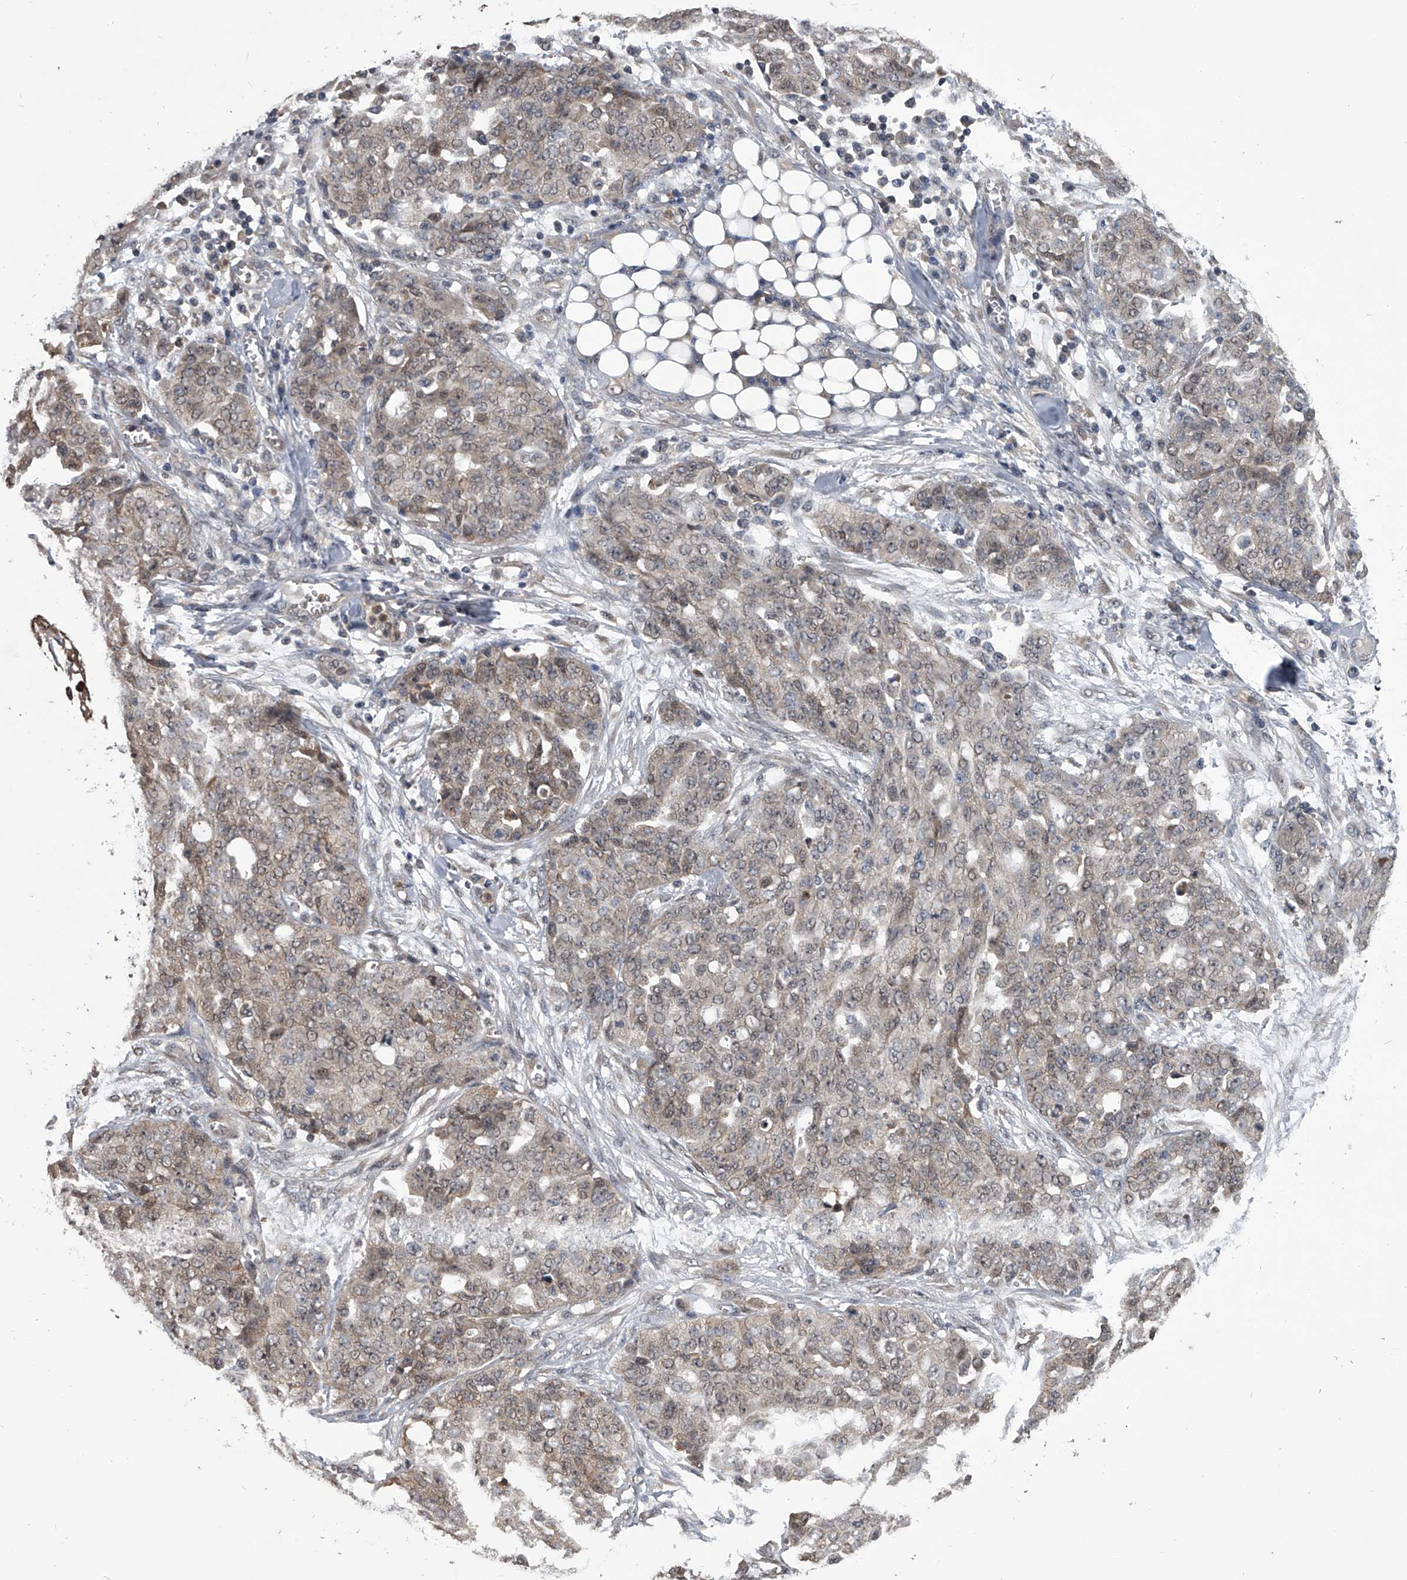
{"staining": {"intensity": "weak", "quantity": ">75%", "location": "cytoplasmic/membranous,nuclear"}, "tissue": "ovarian cancer", "cell_type": "Tumor cells", "image_type": "cancer", "snomed": [{"axis": "morphology", "description": "Cystadenocarcinoma, serous, NOS"}, {"axis": "topography", "description": "Soft tissue"}, {"axis": "topography", "description": "Ovary"}], "caption": "The immunohistochemical stain shows weak cytoplasmic/membranous and nuclear staining in tumor cells of serous cystadenocarcinoma (ovarian) tissue.", "gene": "TSNAX", "patient": {"sex": "female", "age": 57}}